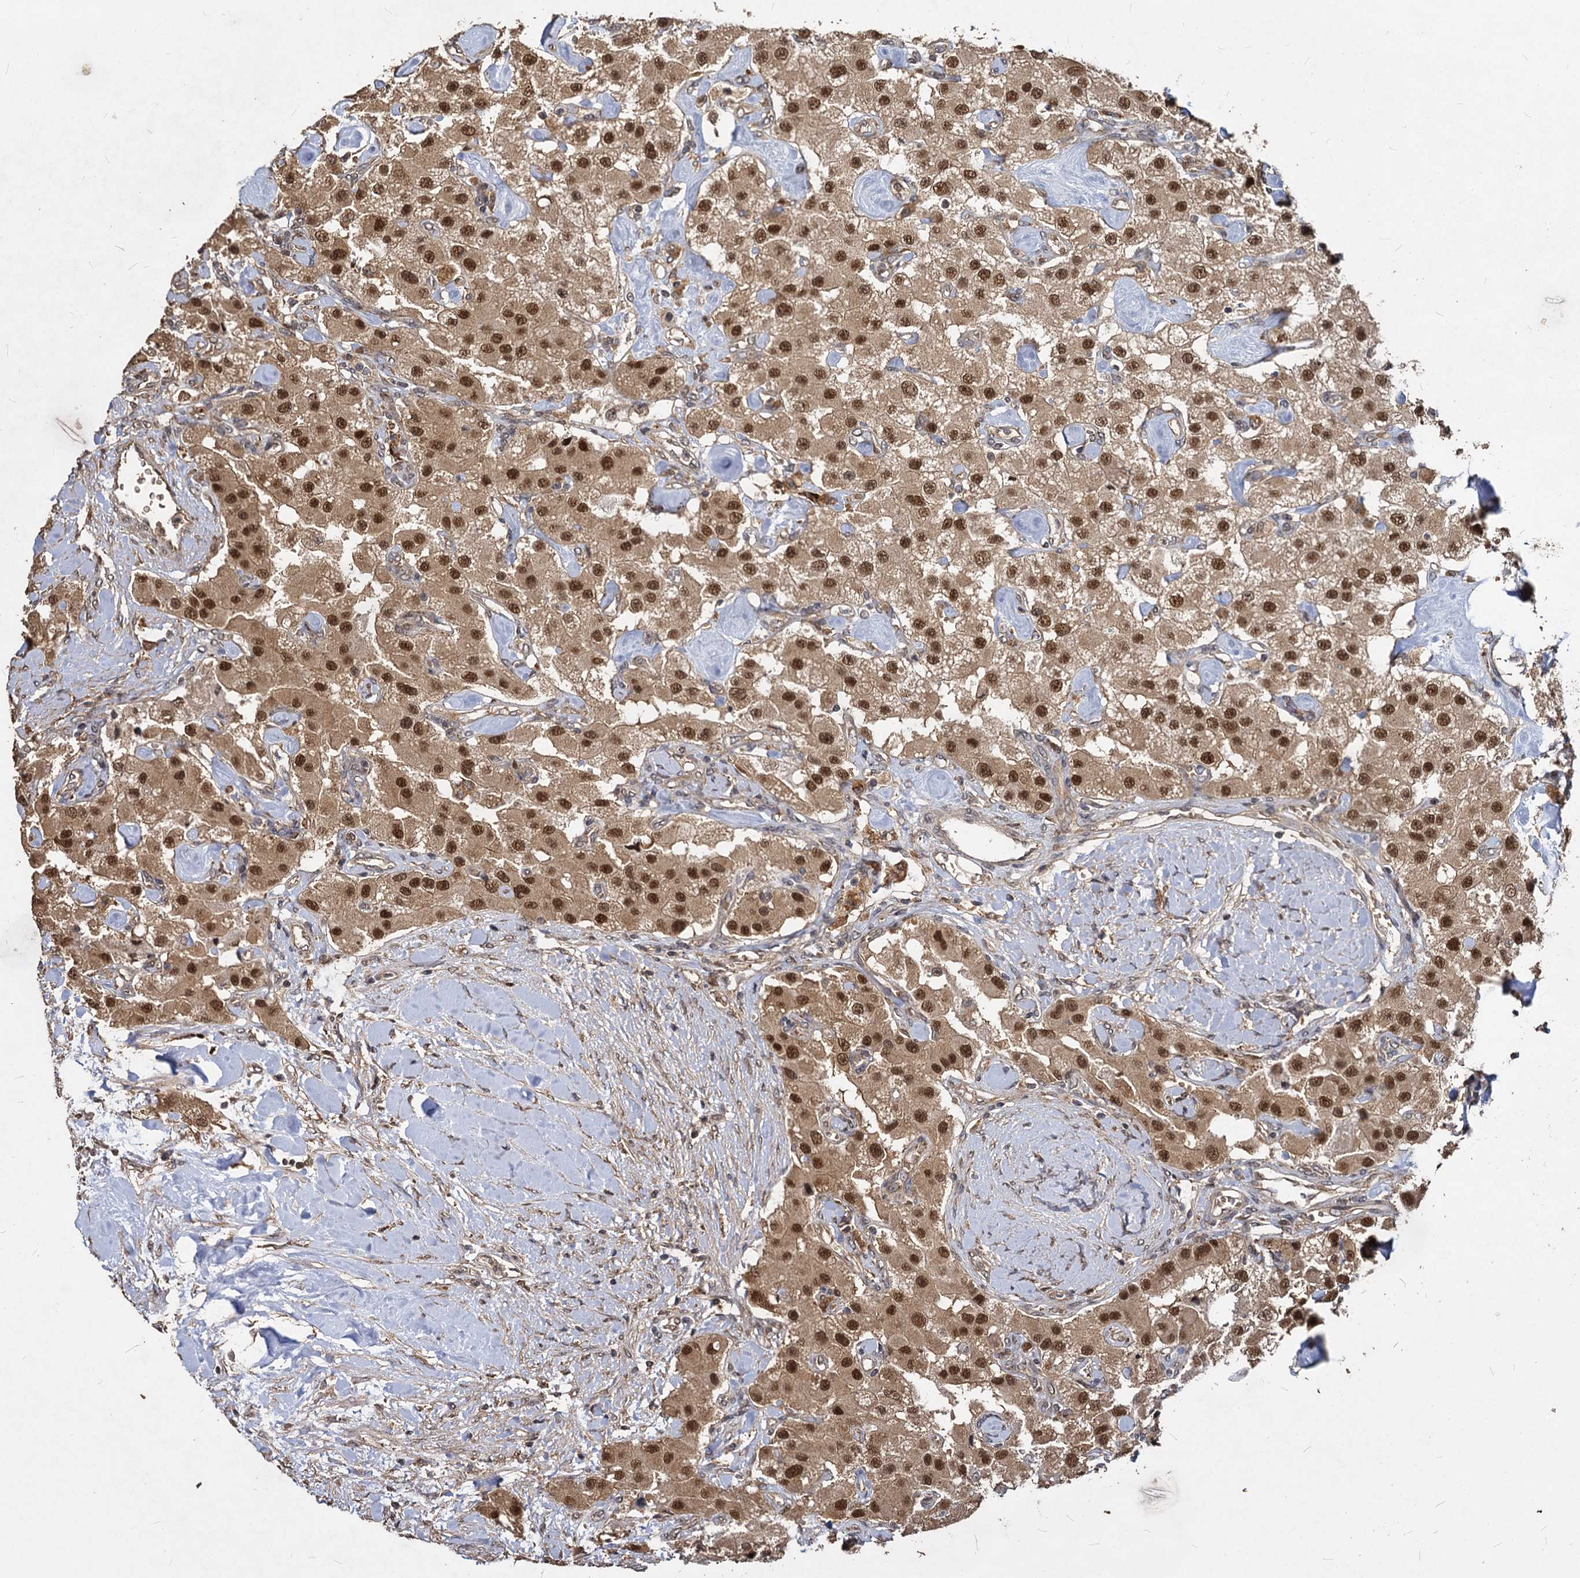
{"staining": {"intensity": "strong", "quantity": ">75%", "location": "cytoplasmic/membranous,nuclear"}, "tissue": "carcinoid", "cell_type": "Tumor cells", "image_type": "cancer", "snomed": [{"axis": "morphology", "description": "Carcinoid, malignant, NOS"}, {"axis": "topography", "description": "Pancreas"}], "caption": "IHC staining of carcinoid, which exhibits high levels of strong cytoplasmic/membranous and nuclear positivity in approximately >75% of tumor cells indicating strong cytoplasmic/membranous and nuclear protein expression. The staining was performed using DAB (3,3'-diaminobenzidine) (brown) for protein detection and nuclei were counterstained in hematoxylin (blue).", "gene": "VPS51", "patient": {"sex": "male", "age": 41}}